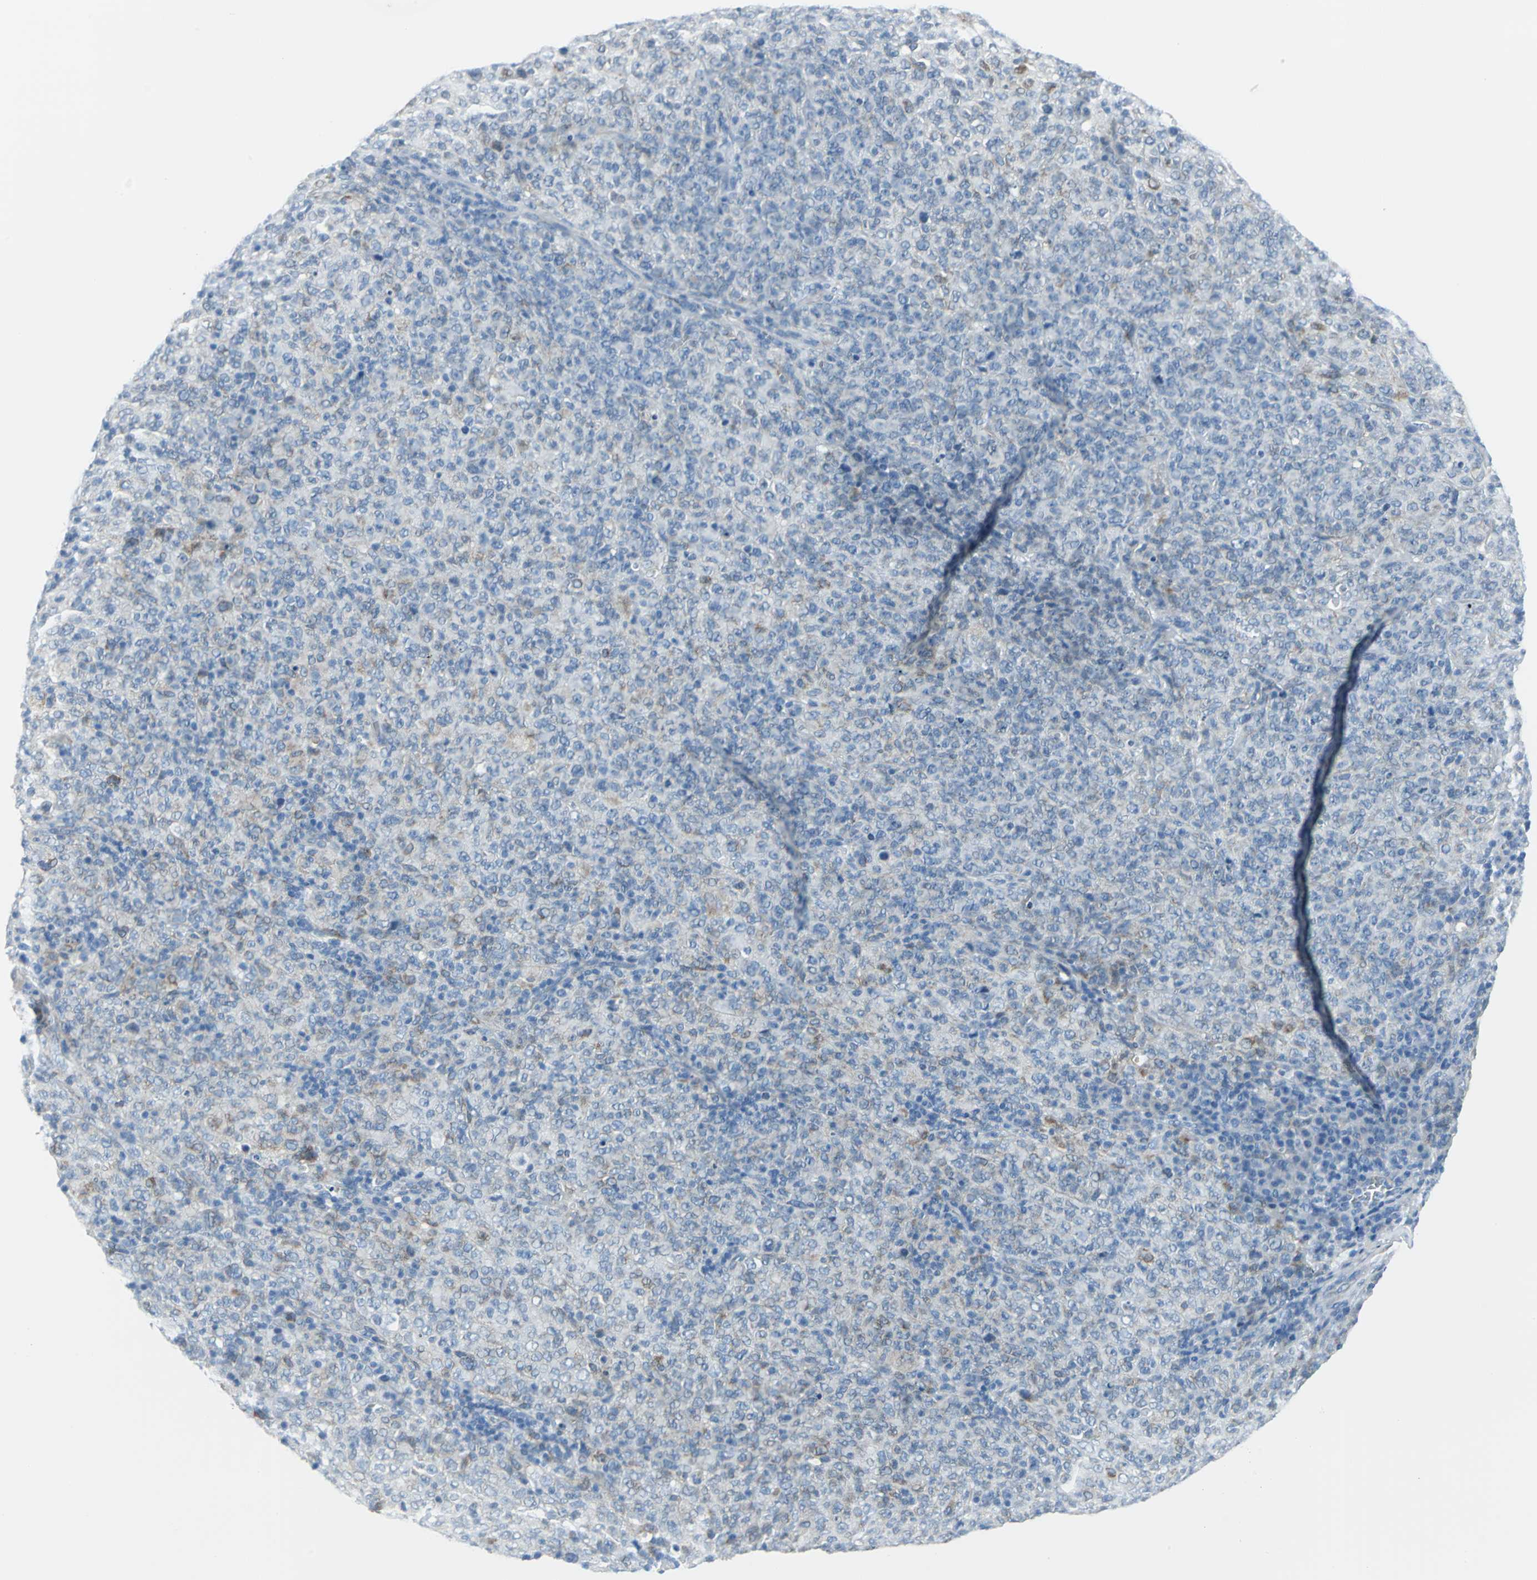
{"staining": {"intensity": "weak", "quantity": "<25%", "location": "cytoplasmic/membranous"}, "tissue": "lymphoma", "cell_type": "Tumor cells", "image_type": "cancer", "snomed": [{"axis": "morphology", "description": "Malignant lymphoma, non-Hodgkin's type, High grade"}, {"axis": "topography", "description": "Tonsil"}], "caption": "A high-resolution image shows immunohistochemistry (IHC) staining of lymphoma, which exhibits no significant positivity in tumor cells.", "gene": "CYB5A", "patient": {"sex": "female", "age": 36}}